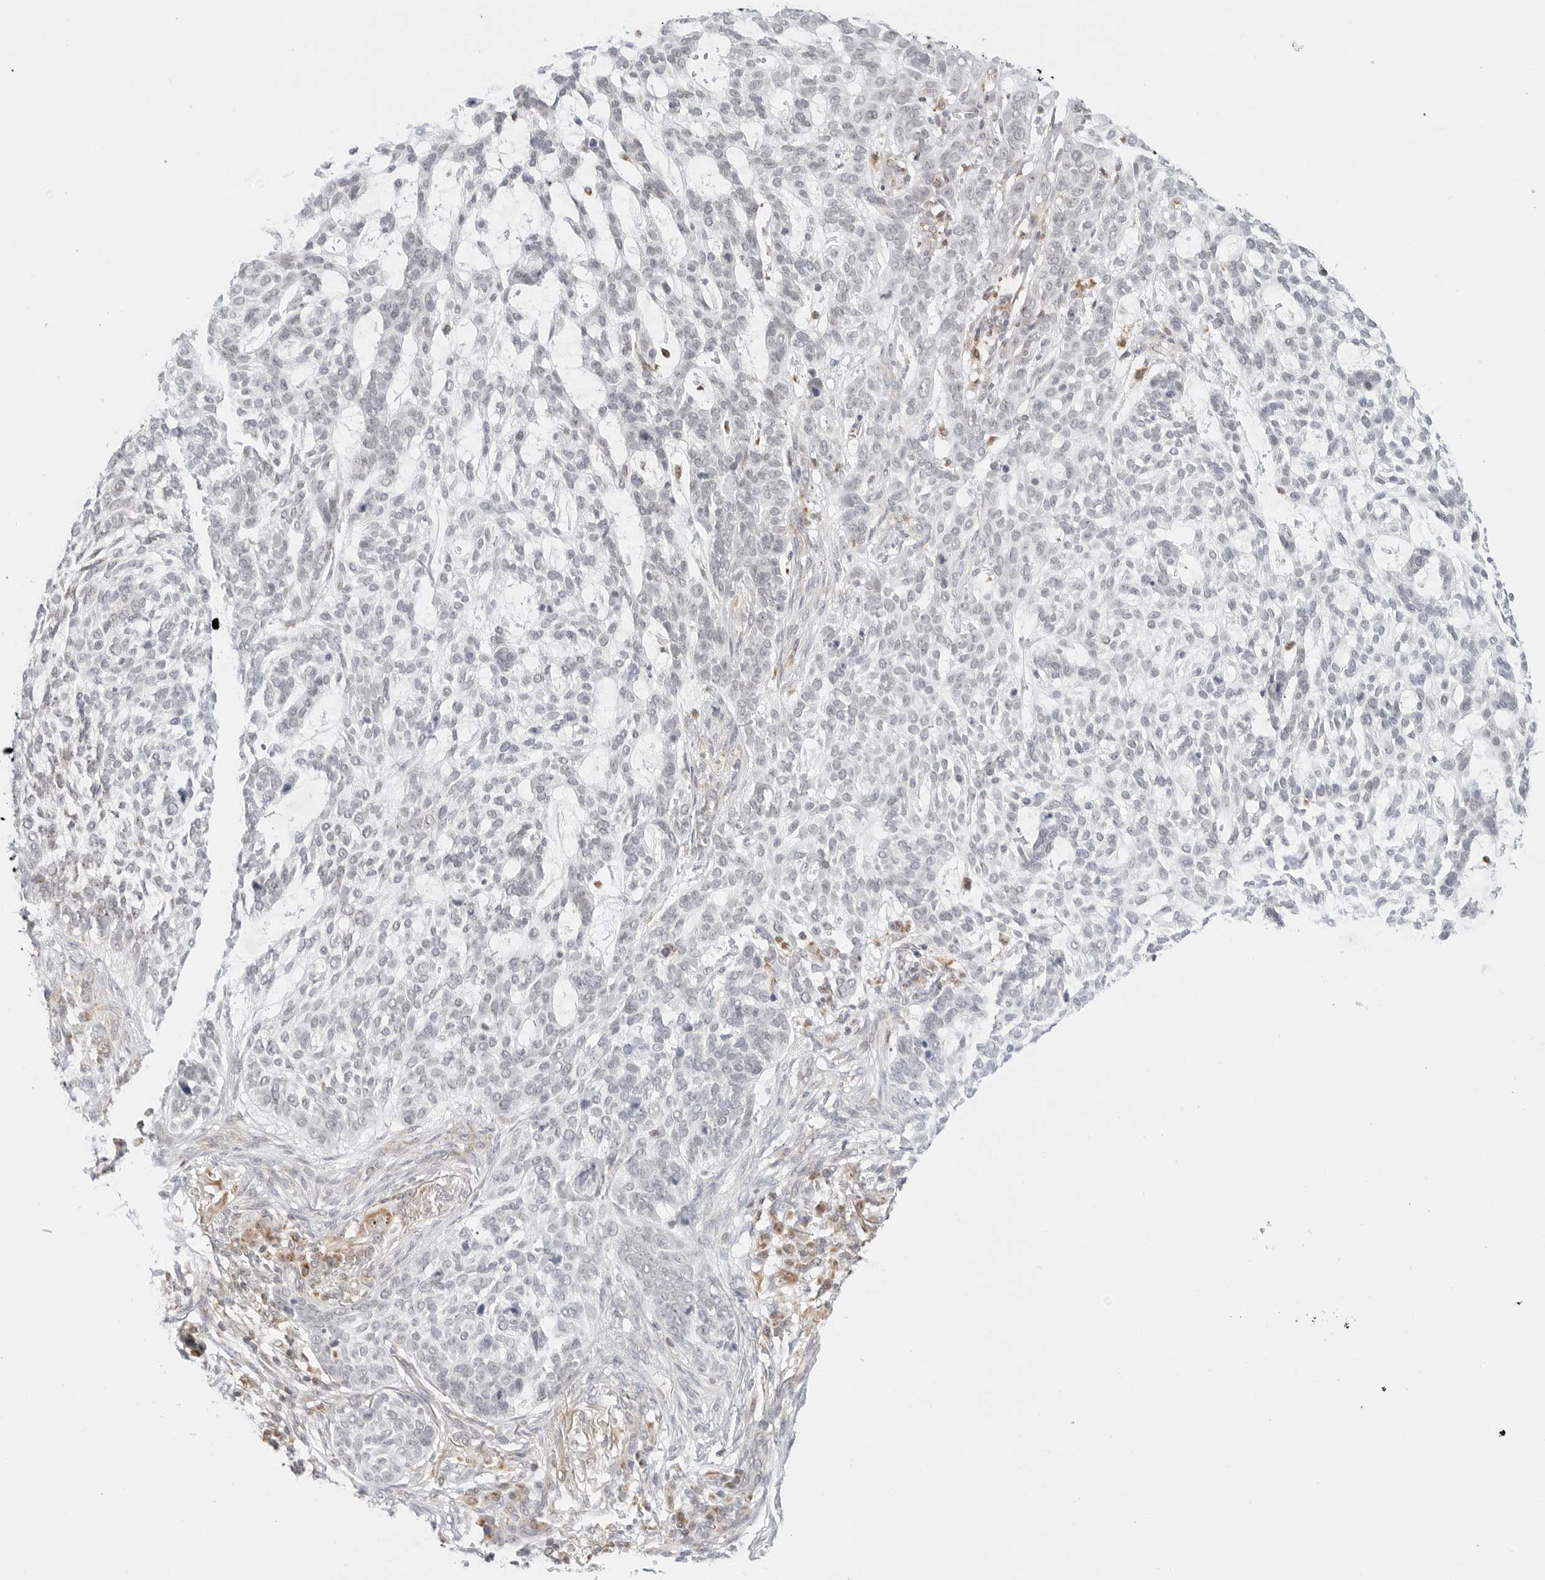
{"staining": {"intensity": "negative", "quantity": "none", "location": "none"}, "tissue": "skin cancer", "cell_type": "Tumor cells", "image_type": "cancer", "snomed": [{"axis": "morphology", "description": "Basal cell carcinoma"}, {"axis": "topography", "description": "Skin"}], "caption": "Photomicrograph shows no protein positivity in tumor cells of basal cell carcinoma (skin) tissue. The staining was performed using DAB (3,3'-diaminobenzidine) to visualize the protein expression in brown, while the nuclei were stained in blue with hematoxylin (Magnification: 20x).", "gene": "GORAB", "patient": {"sex": "female", "age": 64}}